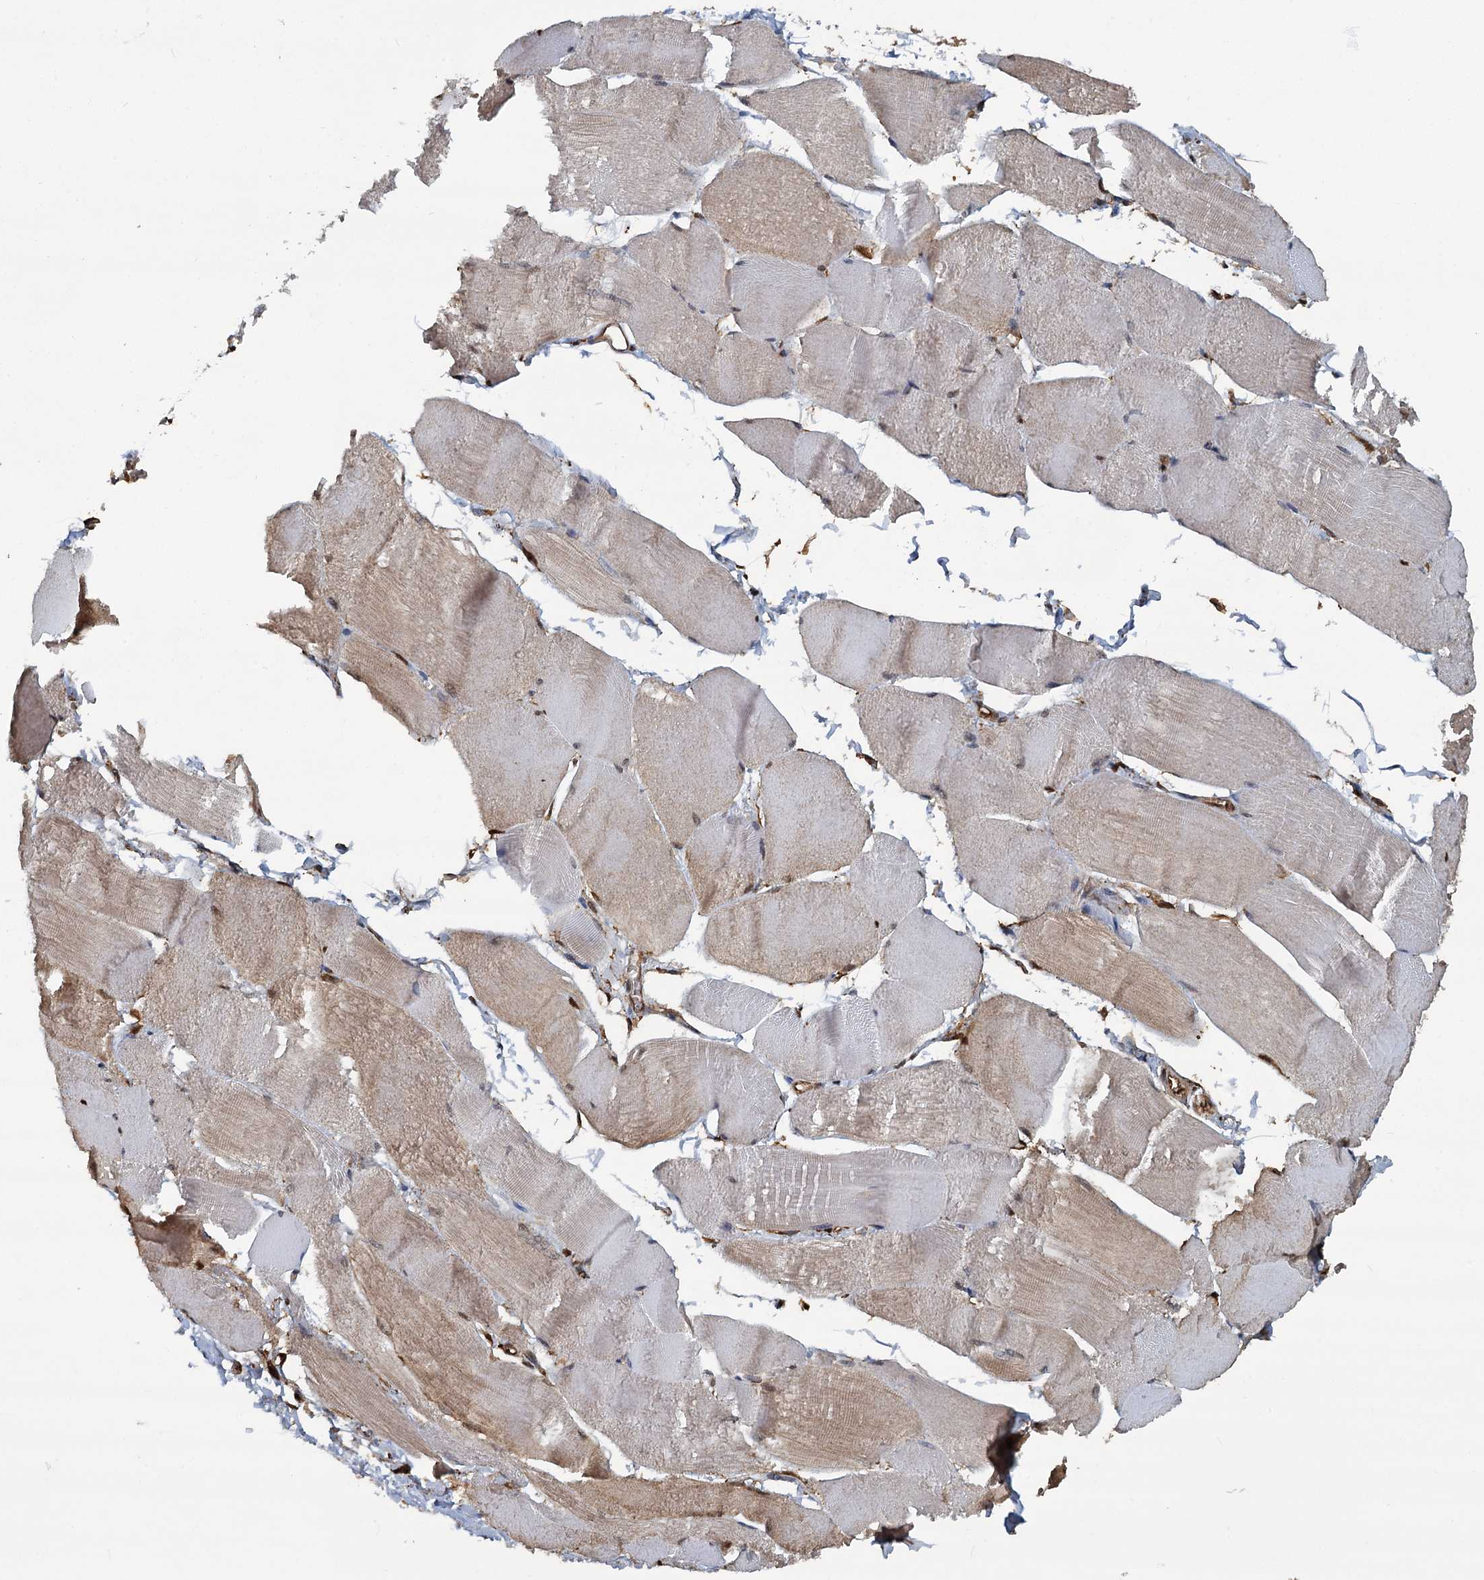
{"staining": {"intensity": "weak", "quantity": "<25%", "location": "cytoplasmic/membranous"}, "tissue": "skeletal muscle", "cell_type": "Myocytes", "image_type": "normal", "snomed": [{"axis": "morphology", "description": "Normal tissue, NOS"}, {"axis": "morphology", "description": "Basal cell carcinoma"}, {"axis": "topography", "description": "Skeletal muscle"}], "caption": "Protein analysis of benign skeletal muscle displays no significant expression in myocytes. (Stains: DAB (3,3'-diaminobenzidine) IHC with hematoxylin counter stain, Microscopy: brightfield microscopy at high magnification).", "gene": "S100A6", "patient": {"sex": "female", "age": 64}}